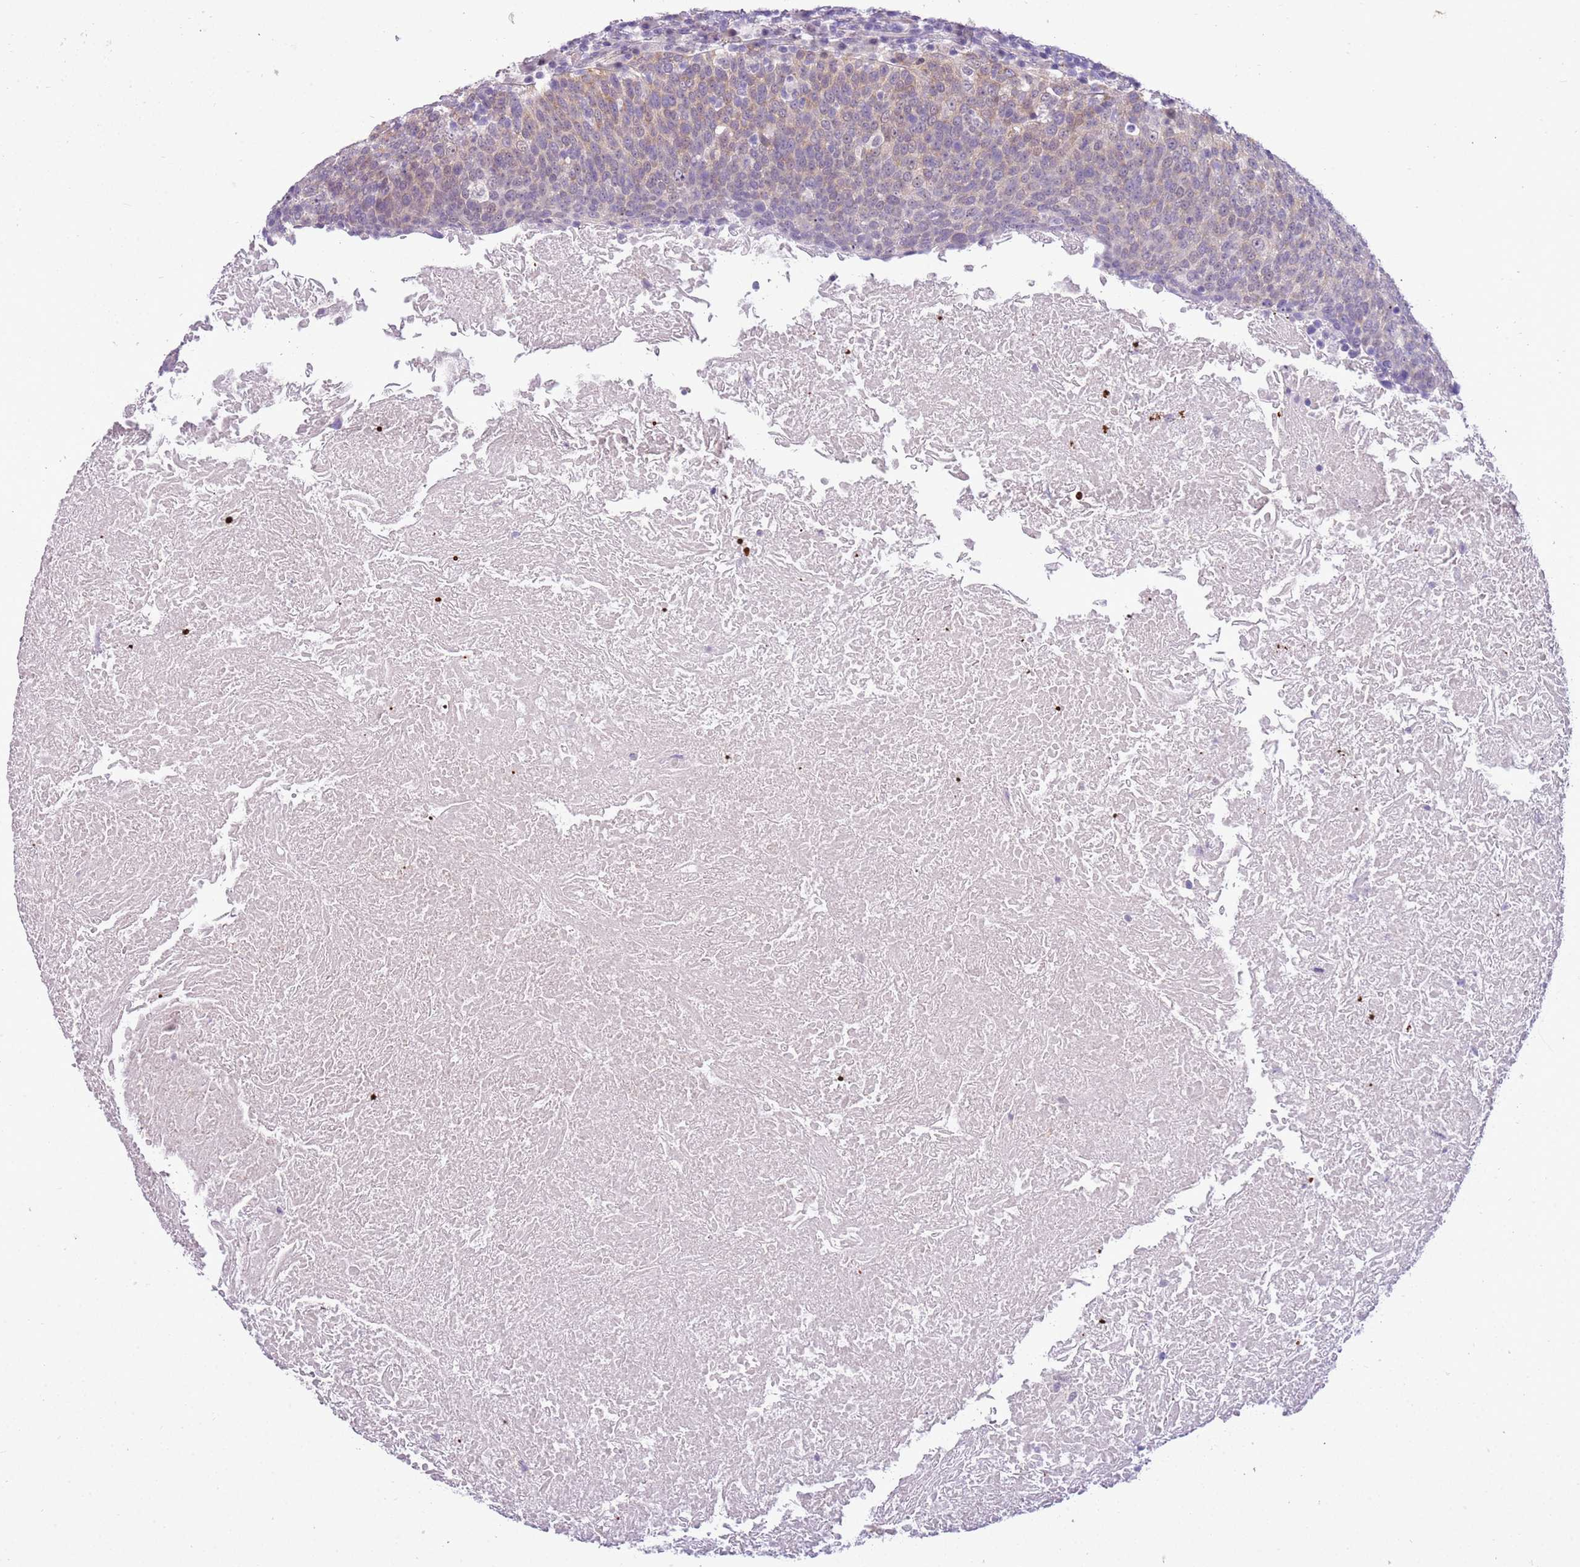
{"staining": {"intensity": "weak", "quantity": "25%-75%", "location": "cytoplasmic/membranous"}, "tissue": "head and neck cancer", "cell_type": "Tumor cells", "image_type": "cancer", "snomed": [{"axis": "morphology", "description": "Squamous cell carcinoma, NOS"}, {"axis": "morphology", "description": "Squamous cell carcinoma, metastatic, NOS"}, {"axis": "topography", "description": "Lymph node"}, {"axis": "topography", "description": "Head-Neck"}], "caption": "There is low levels of weak cytoplasmic/membranous expression in tumor cells of head and neck metastatic squamous cell carcinoma, as demonstrated by immunohistochemical staining (brown color).", "gene": "FAM120C", "patient": {"sex": "male", "age": 62}}